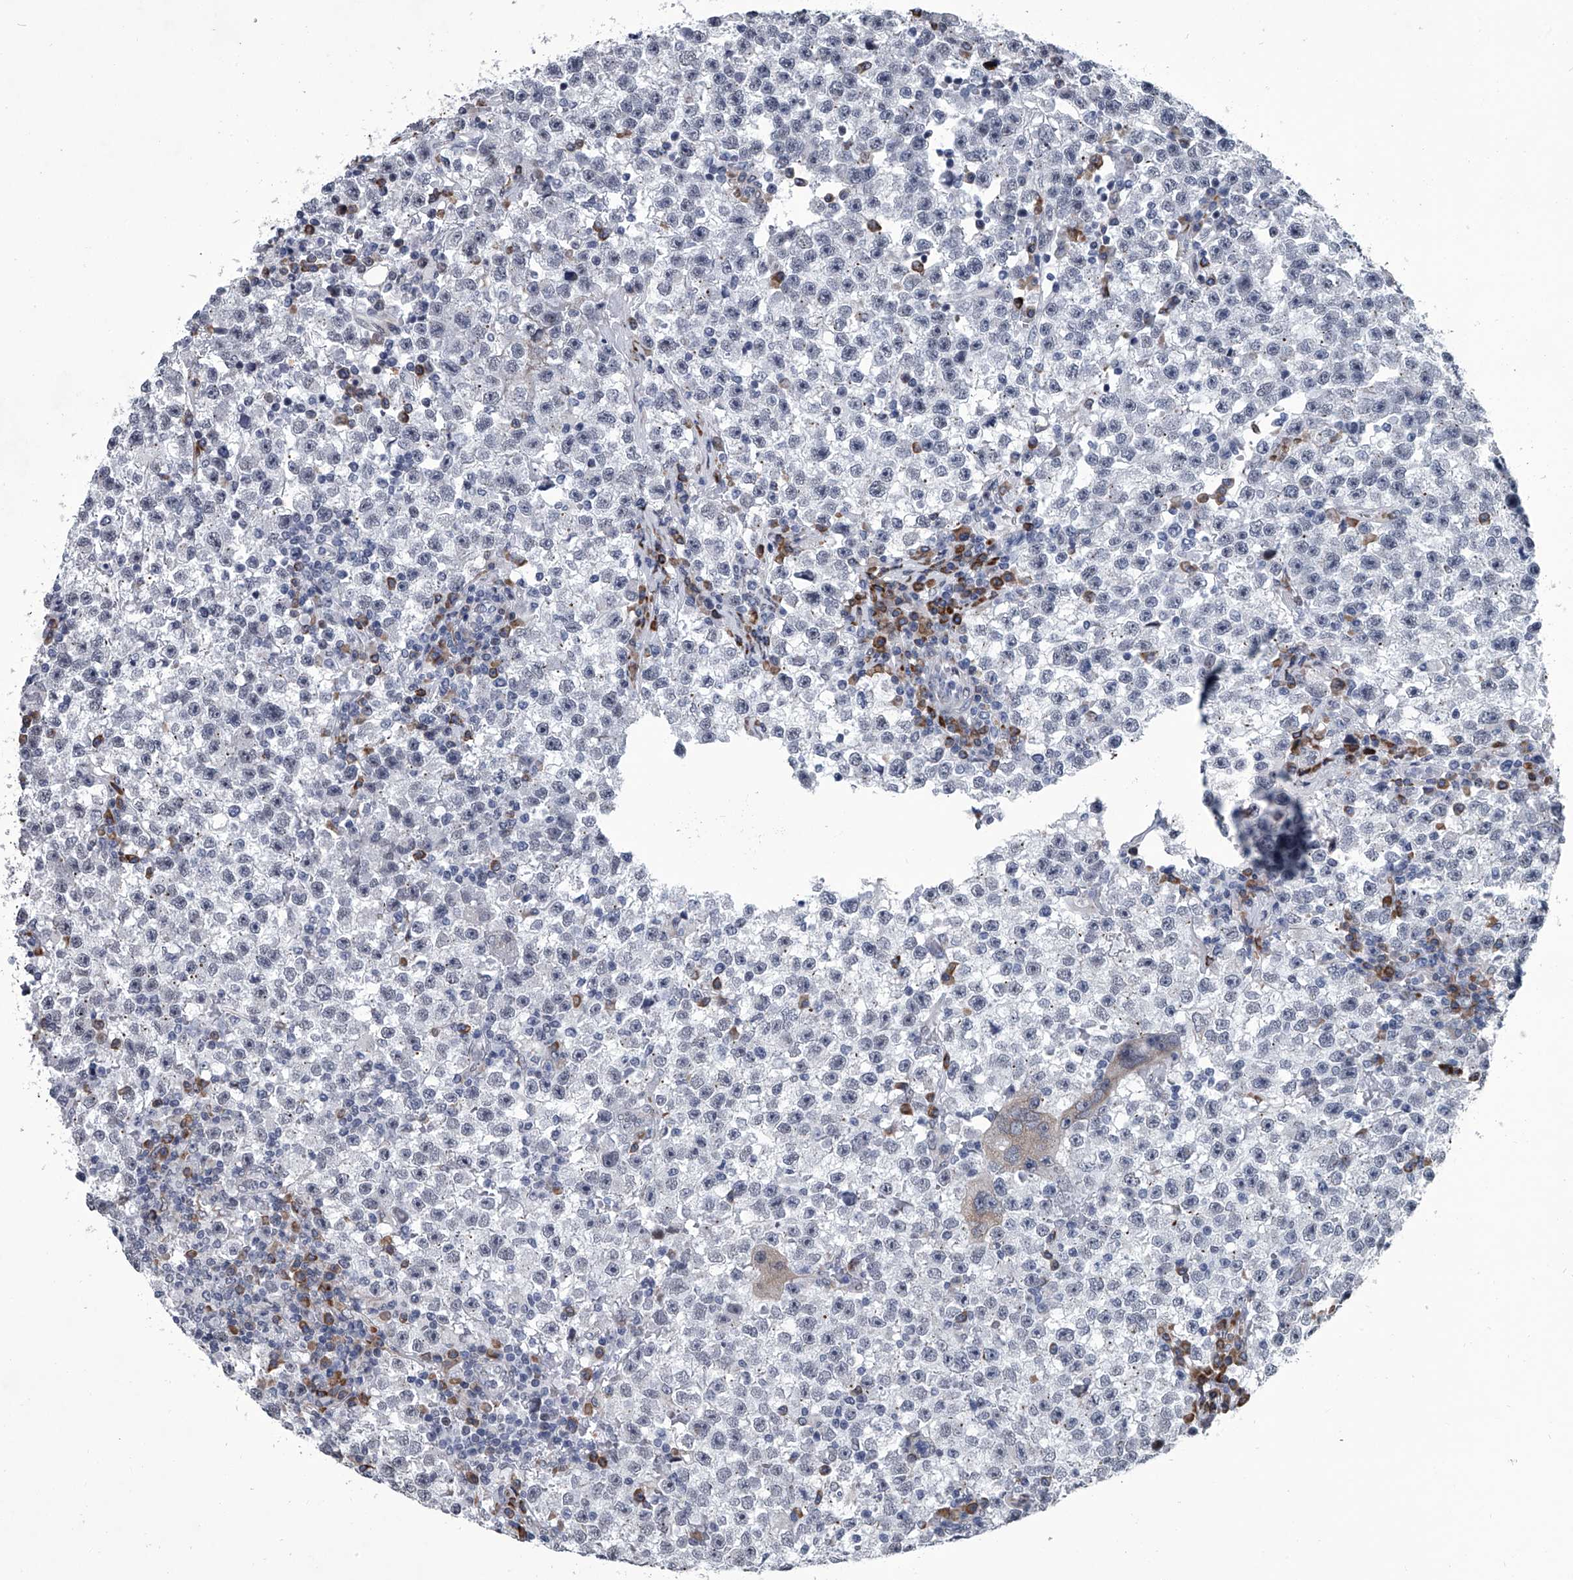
{"staining": {"intensity": "negative", "quantity": "none", "location": "none"}, "tissue": "testis cancer", "cell_type": "Tumor cells", "image_type": "cancer", "snomed": [{"axis": "morphology", "description": "Seminoma, NOS"}, {"axis": "topography", "description": "Testis"}], "caption": "A photomicrograph of testis cancer stained for a protein demonstrates no brown staining in tumor cells. (IHC, brightfield microscopy, high magnification).", "gene": "PPP2R5D", "patient": {"sex": "male", "age": 22}}